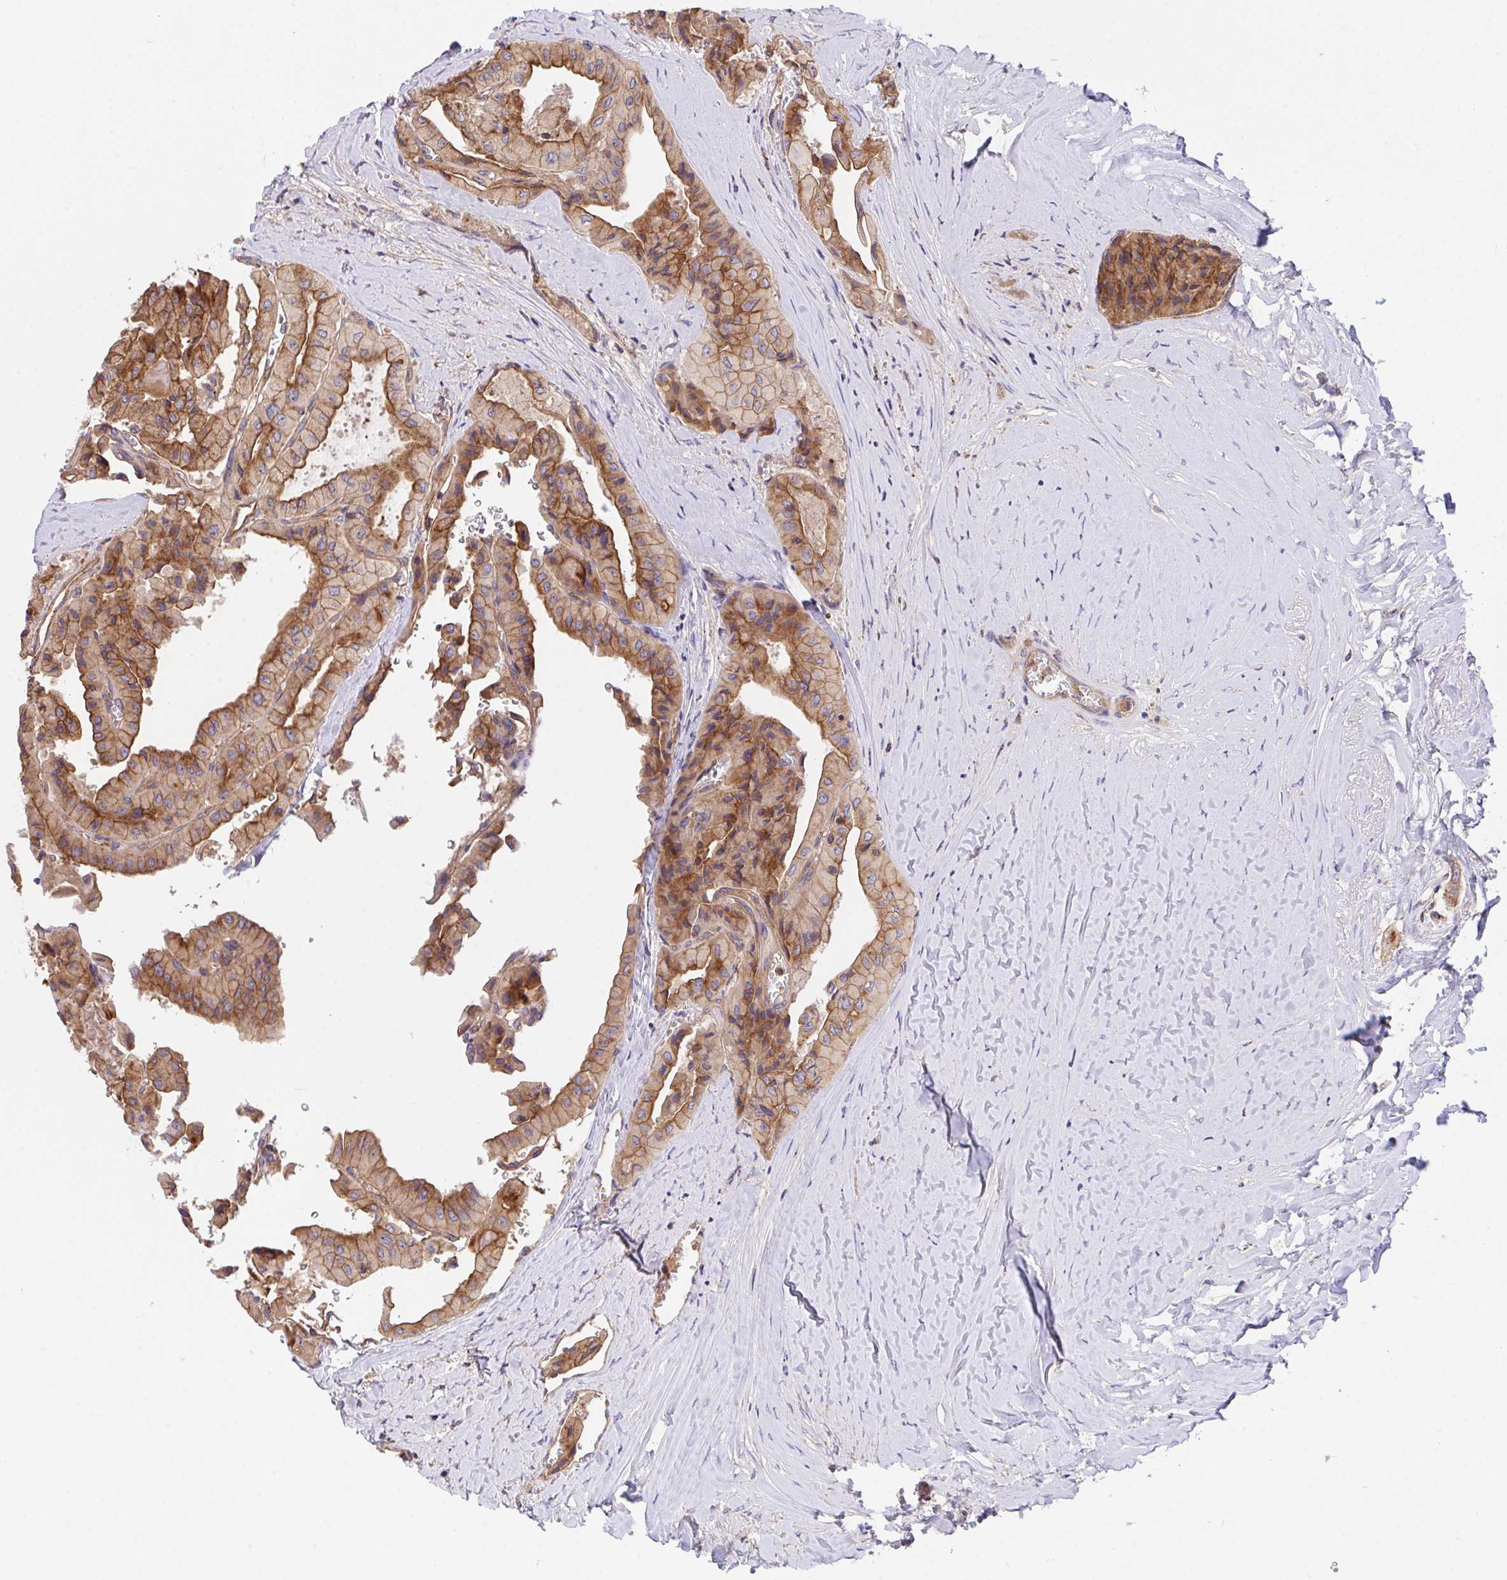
{"staining": {"intensity": "moderate", "quantity": ">75%", "location": "cytoplasmic/membranous"}, "tissue": "thyroid cancer", "cell_type": "Tumor cells", "image_type": "cancer", "snomed": [{"axis": "morphology", "description": "Normal tissue, NOS"}, {"axis": "morphology", "description": "Papillary adenocarcinoma, NOS"}, {"axis": "topography", "description": "Thyroid gland"}], "caption": "Immunohistochemistry photomicrograph of neoplastic tissue: human papillary adenocarcinoma (thyroid) stained using IHC displays medium levels of moderate protein expression localized specifically in the cytoplasmic/membranous of tumor cells, appearing as a cytoplasmic/membranous brown color.", "gene": "C4orf36", "patient": {"sex": "female", "age": 59}}